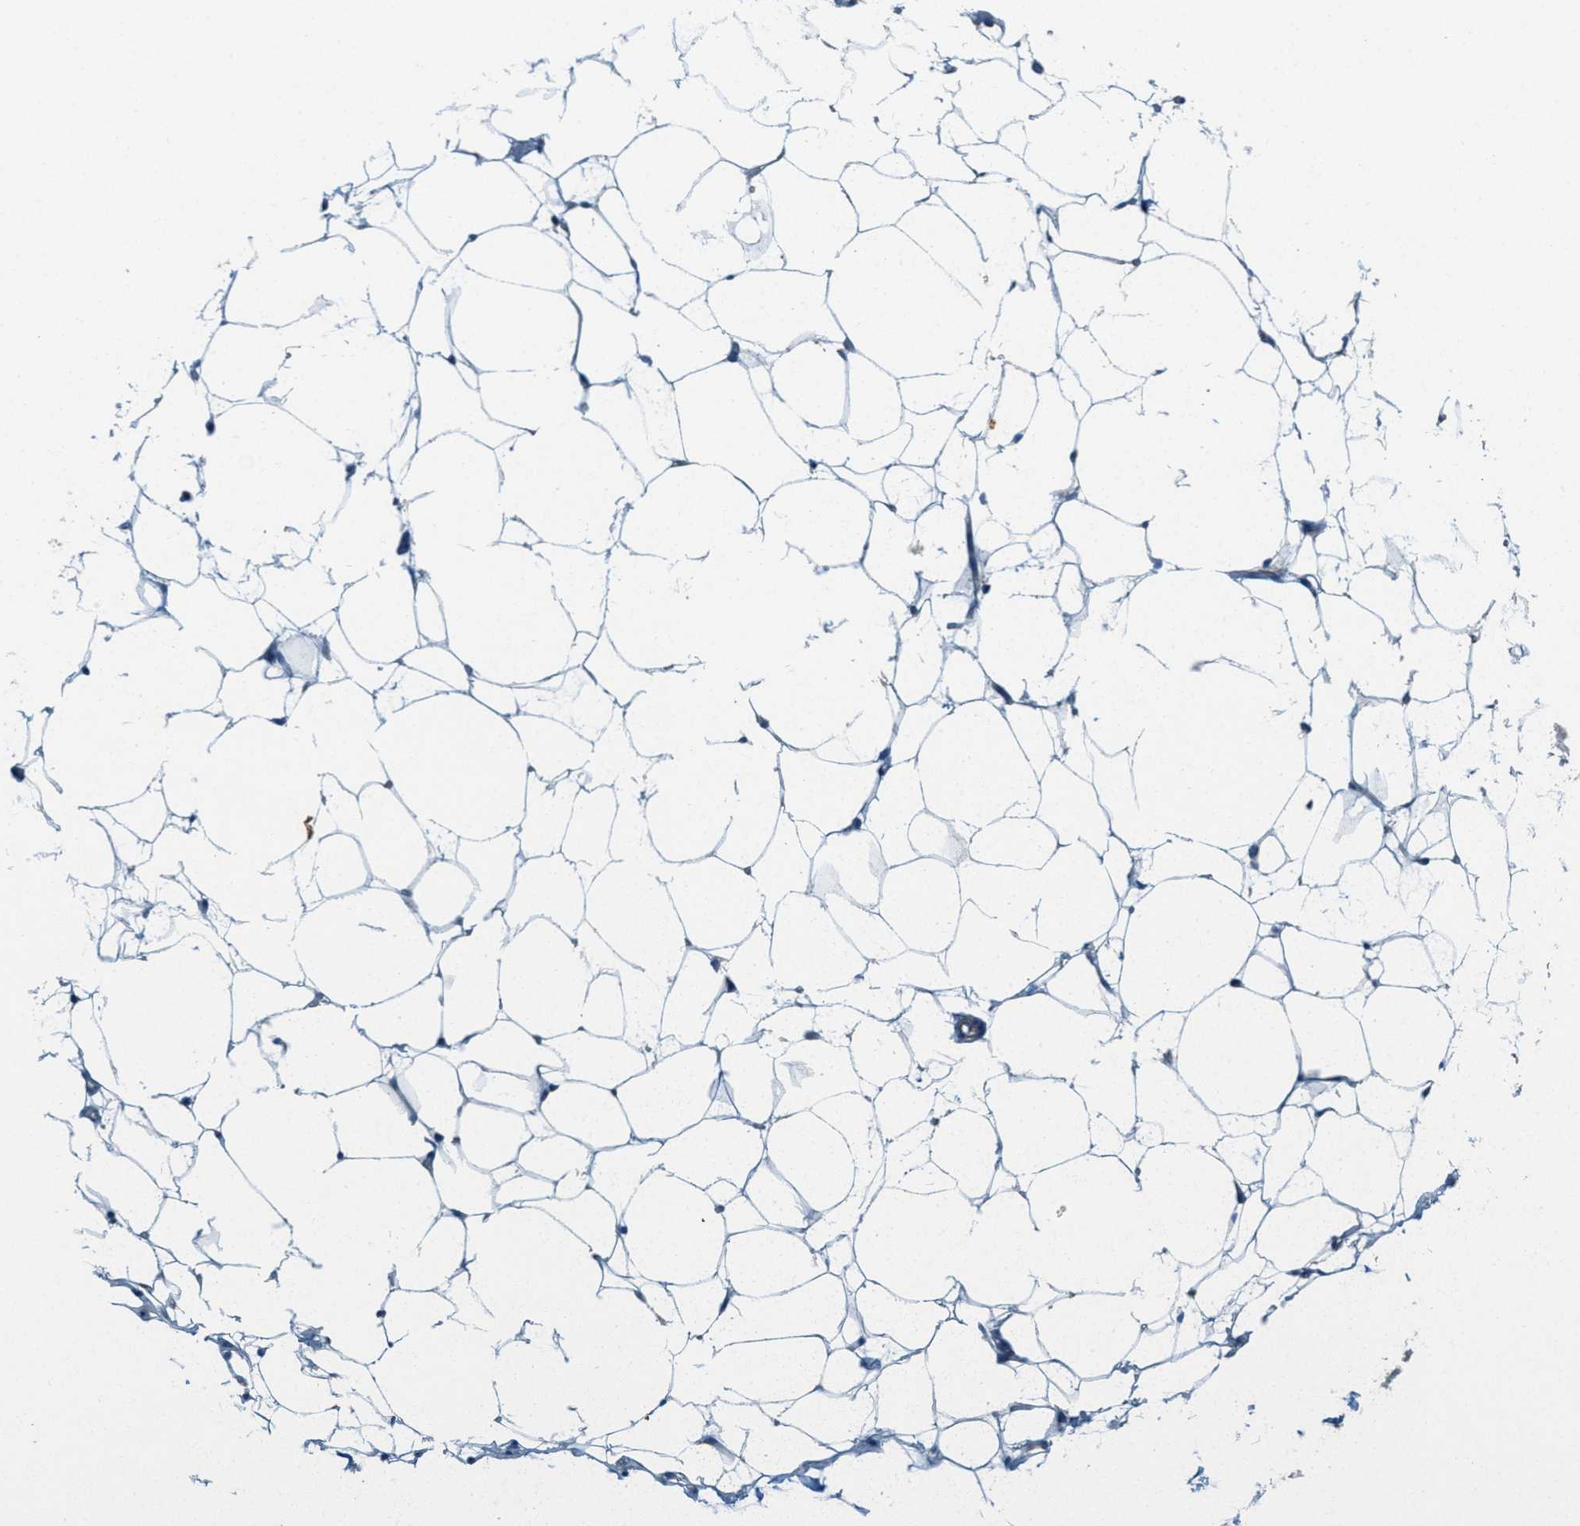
{"staining": {"intensity": "negative", "quantity": "none", "location": "none"}, "tissue": "adipose tissue", "cell_type": "Adipocytes", "image_type": "normal", "snomed": [{"axis": "morphology", "description": "Normal tissue, NOS"}, {"axis": "topography", "description": "Breast"}, {"axis": "topography", "description": "Soft tissue"}], "caption": "A histopathology image of adipose tissue stained for a protein exhibits no brown staining in adipocytes.", "gene": "JCAD", "patient": {"sex": "female", "age": 75}}